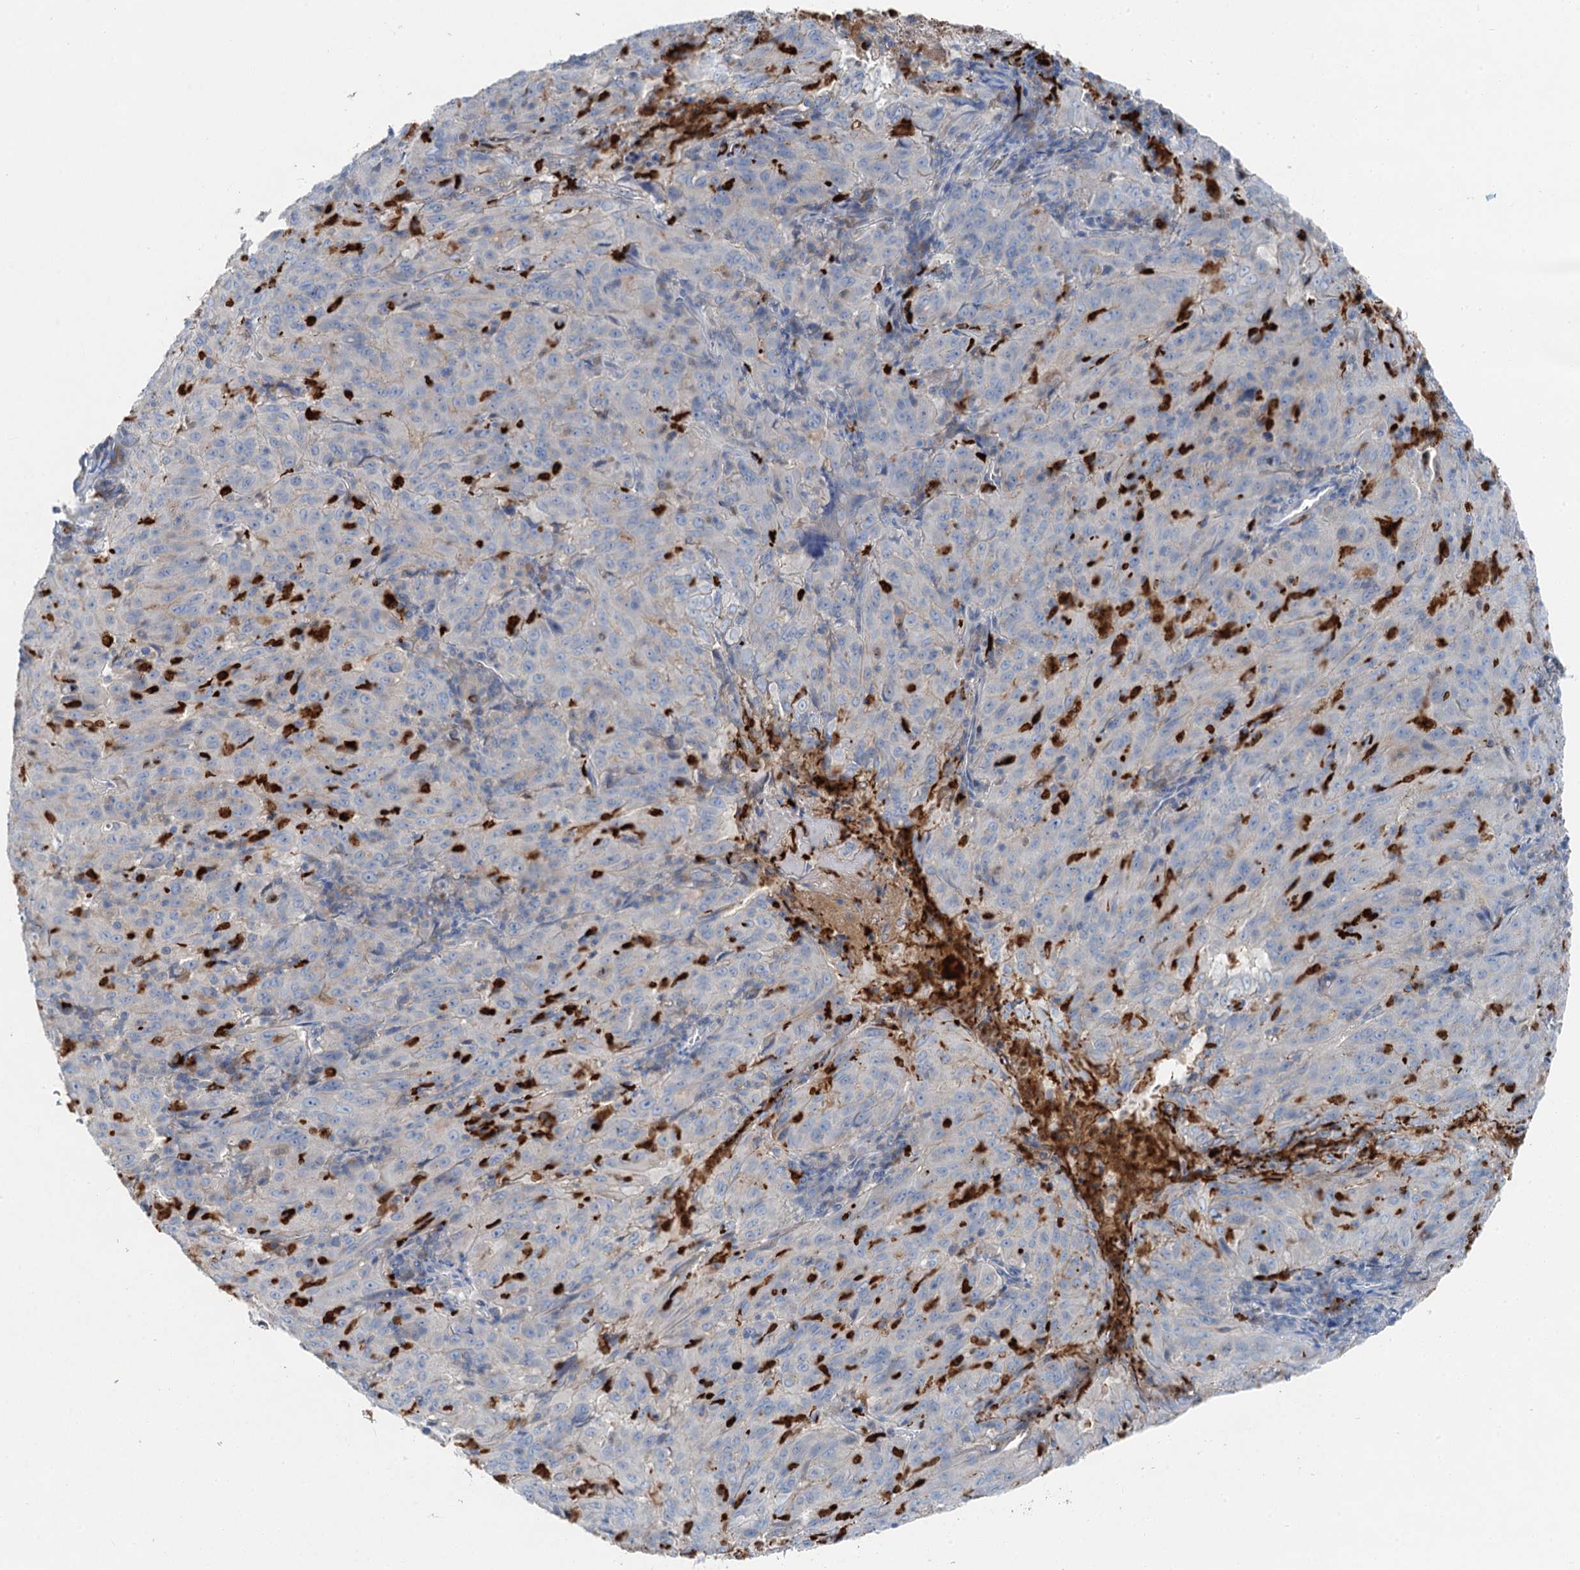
{"staining": {"intensity": "negative", "quantity": "none", "location": "none"}, "tissue": "pancreatic cancer", "cell_type": "Tumor cells", "image_type": "cancer", "snomed": [{"axis": "morphology", "description": "Adenocarcinoma, NOS"}, {"axis": "topography", "description": "Pancreas"}], "caption": "Pancreatic cancer was stained to show a protein in brown. There is no significant staining in tumor cells.", "gene": "OTOA", "patient": {"sex": "male", "age": 63}}